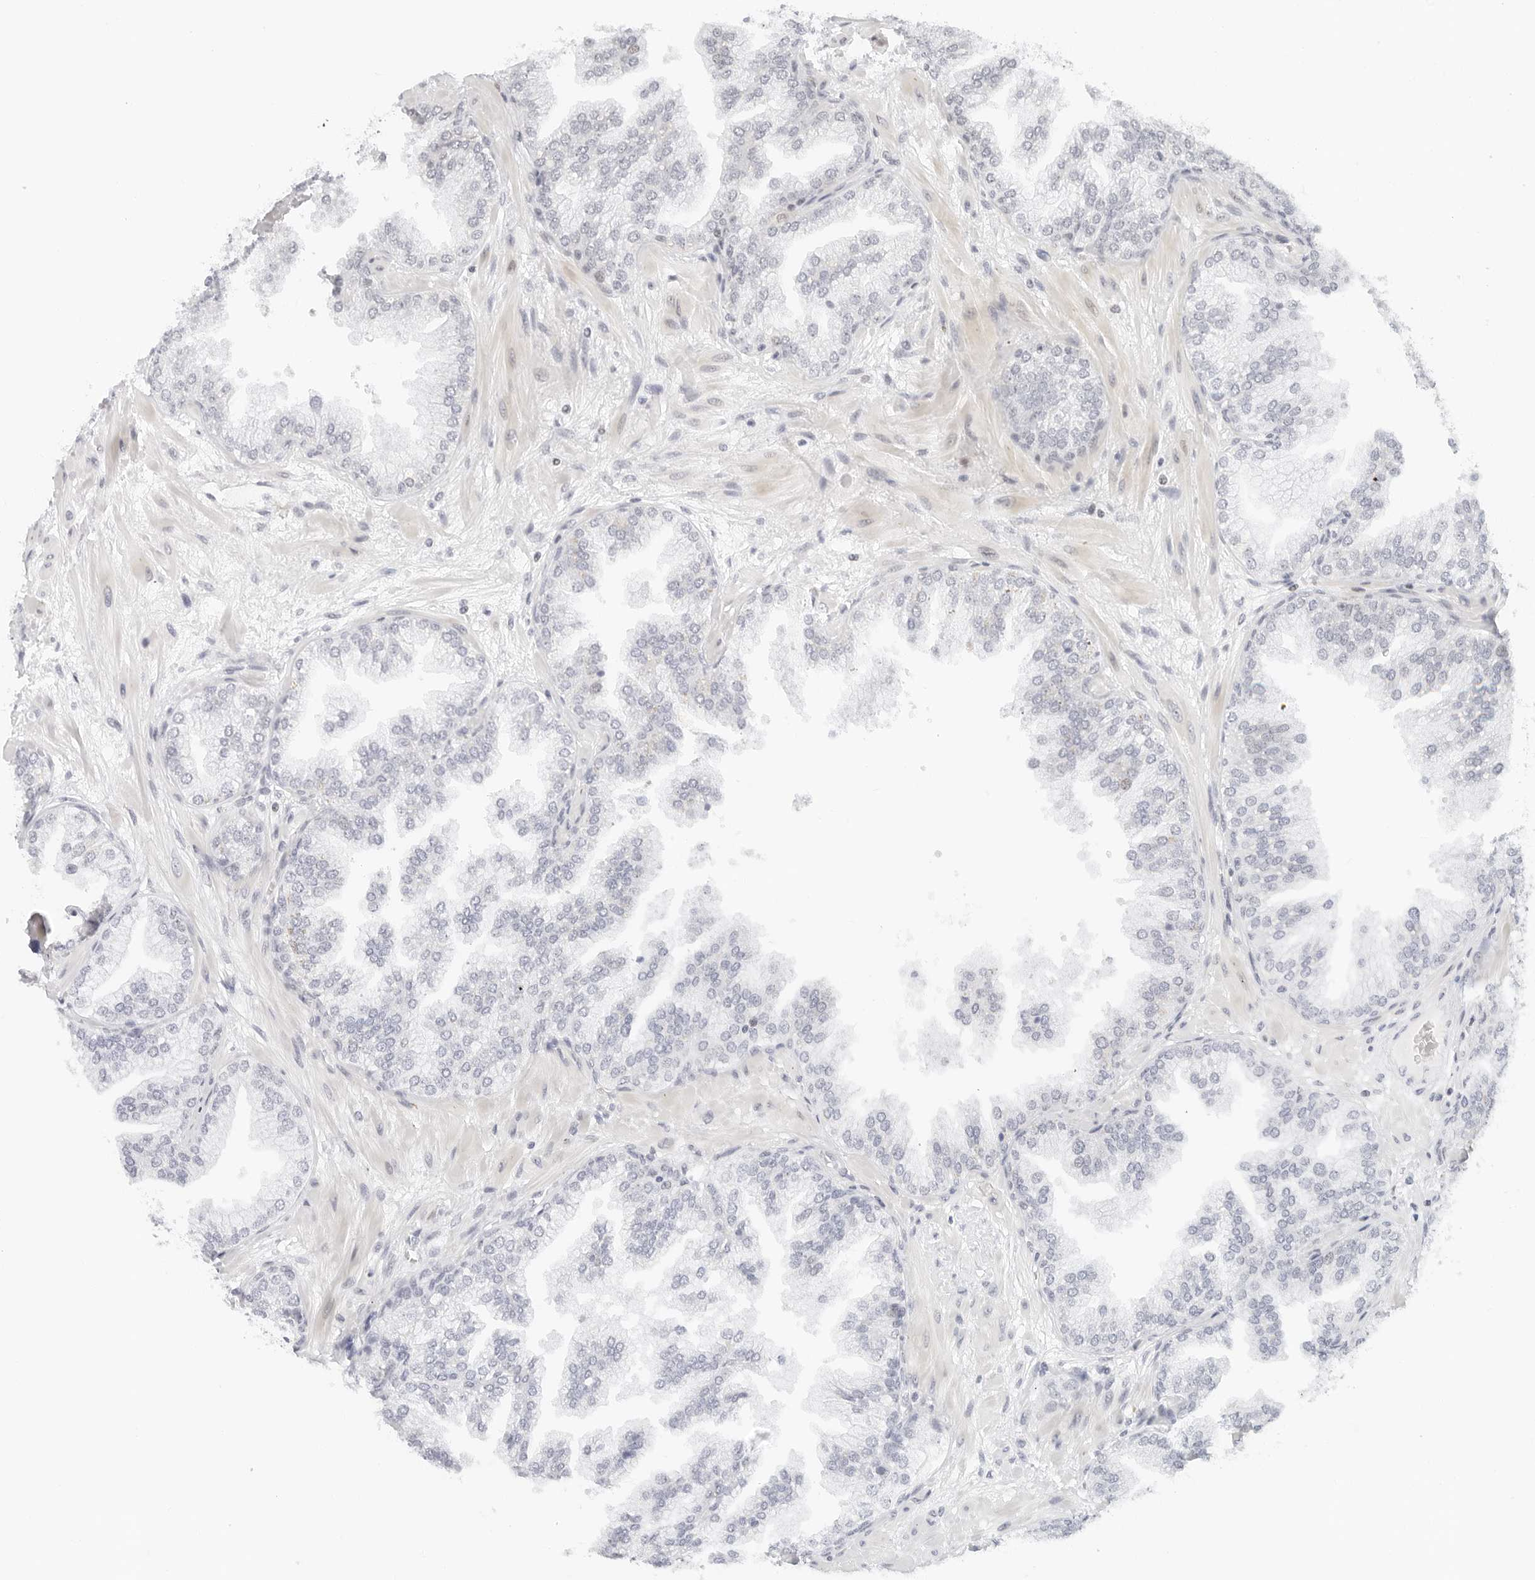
{"staining": {"intensity": "negative", "quantity": "none", "location": "none"}, "tissue": "prostate cancer", "cell_type": "Tumor cells", "image_type": "cancer", "snomed": [{"axis": "morphology", "description": "Adenocarcinoma, High grade"}, {"axis": "topography", "description": "Prostate"}], "caption": "Human prostate cancer stained for a protein using IHC shows no positivity in tumor cells.", "gene": "NTMT2", "patient": {"sex": "male", "age": 58}}